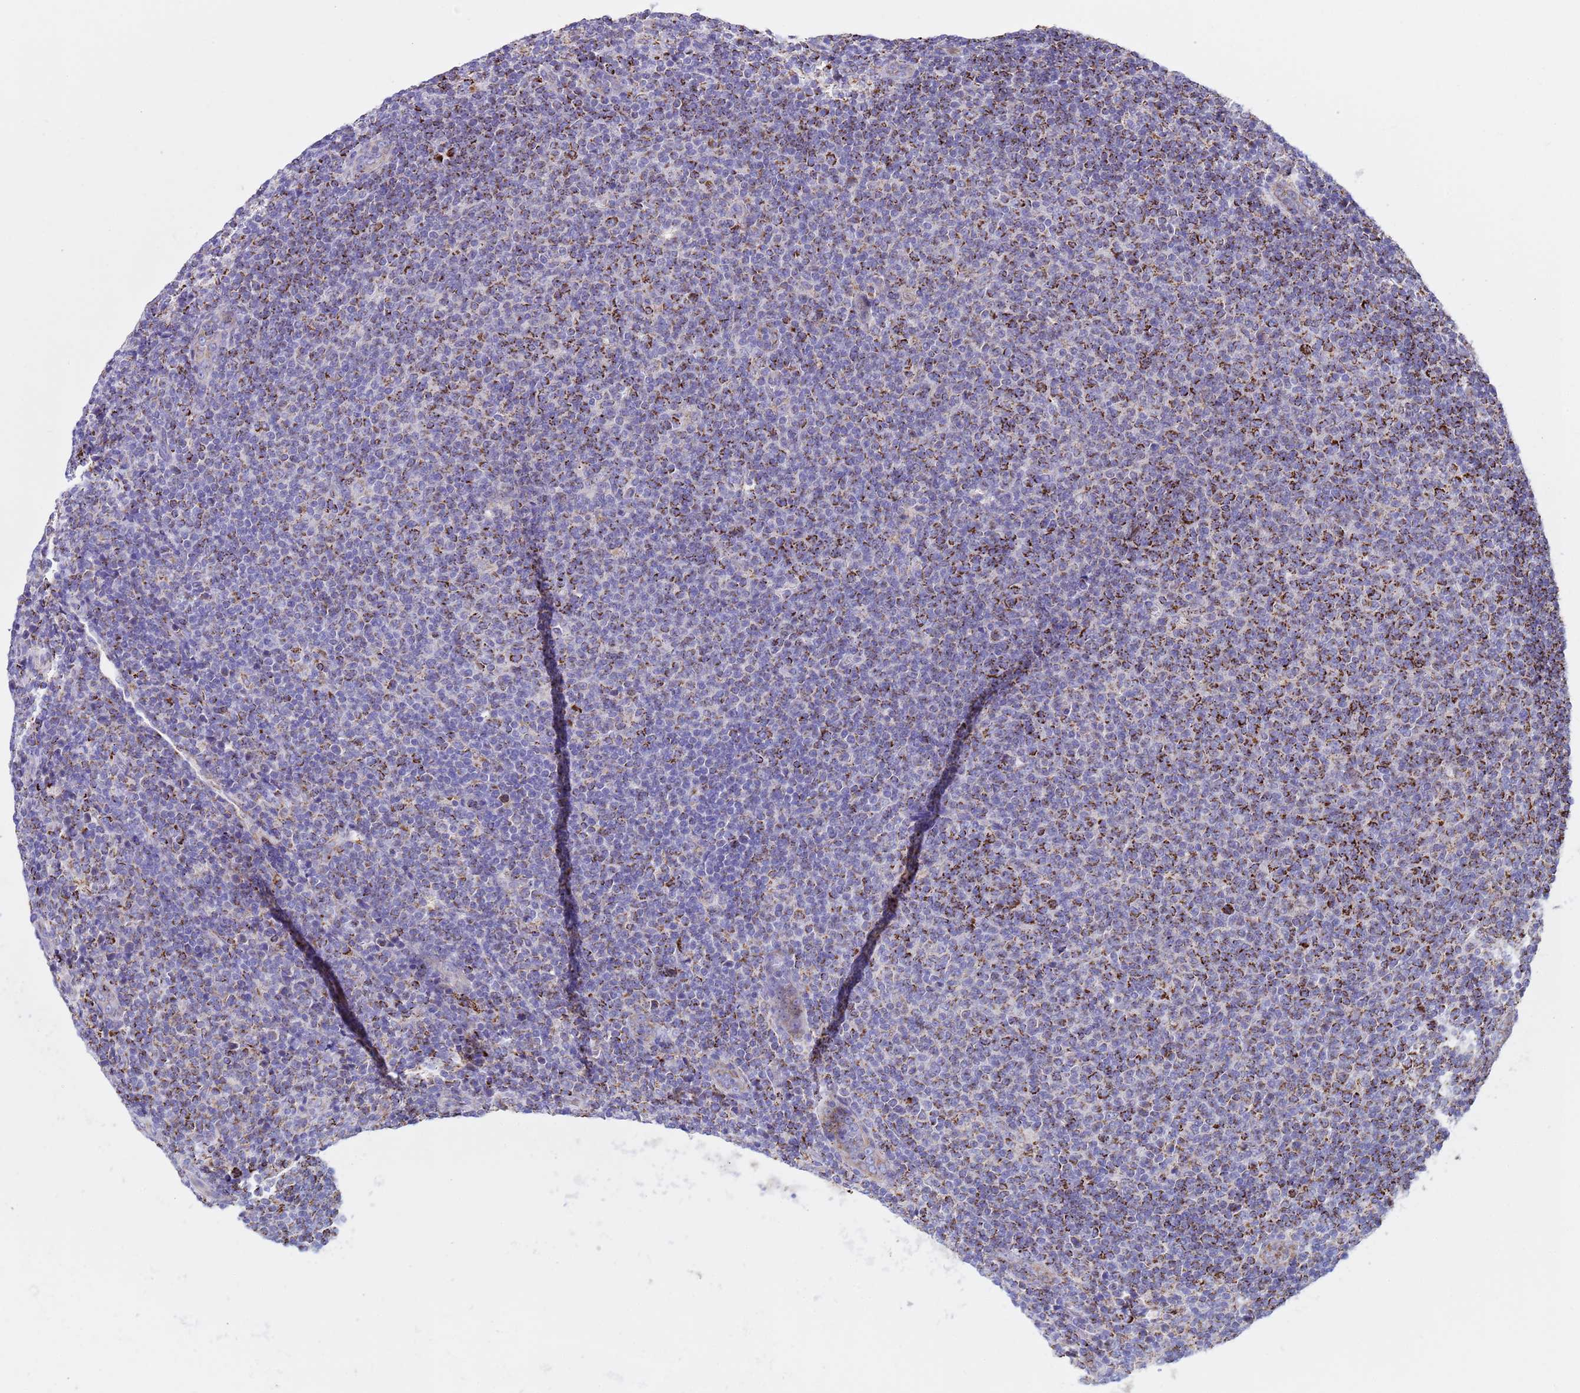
{"staining": {"intensity": "moderate", "quantity": "<25%", "location": "cytoplasmic/membranous"}, "tissue": "lymphoma", "cell_type": "Tumor cells", "image_type": "cancer", "snomed": [{"axis": "morphology", "description": "Malignant lymphoma, non-Hodgkin's type, Low grade"}, {"axis": "topography", "description": "Lymph node"}], "caption": "A high-resolution micrograph shows IHC staining of malignant lymphoma, non-Hodgkin's type (low-grade), which displays moderate cytoplasmic/membranous positivity in about <25% of tumor cells.", "gene": "TUBGCP3", "patient": {"sex": "male", "age": 66}}